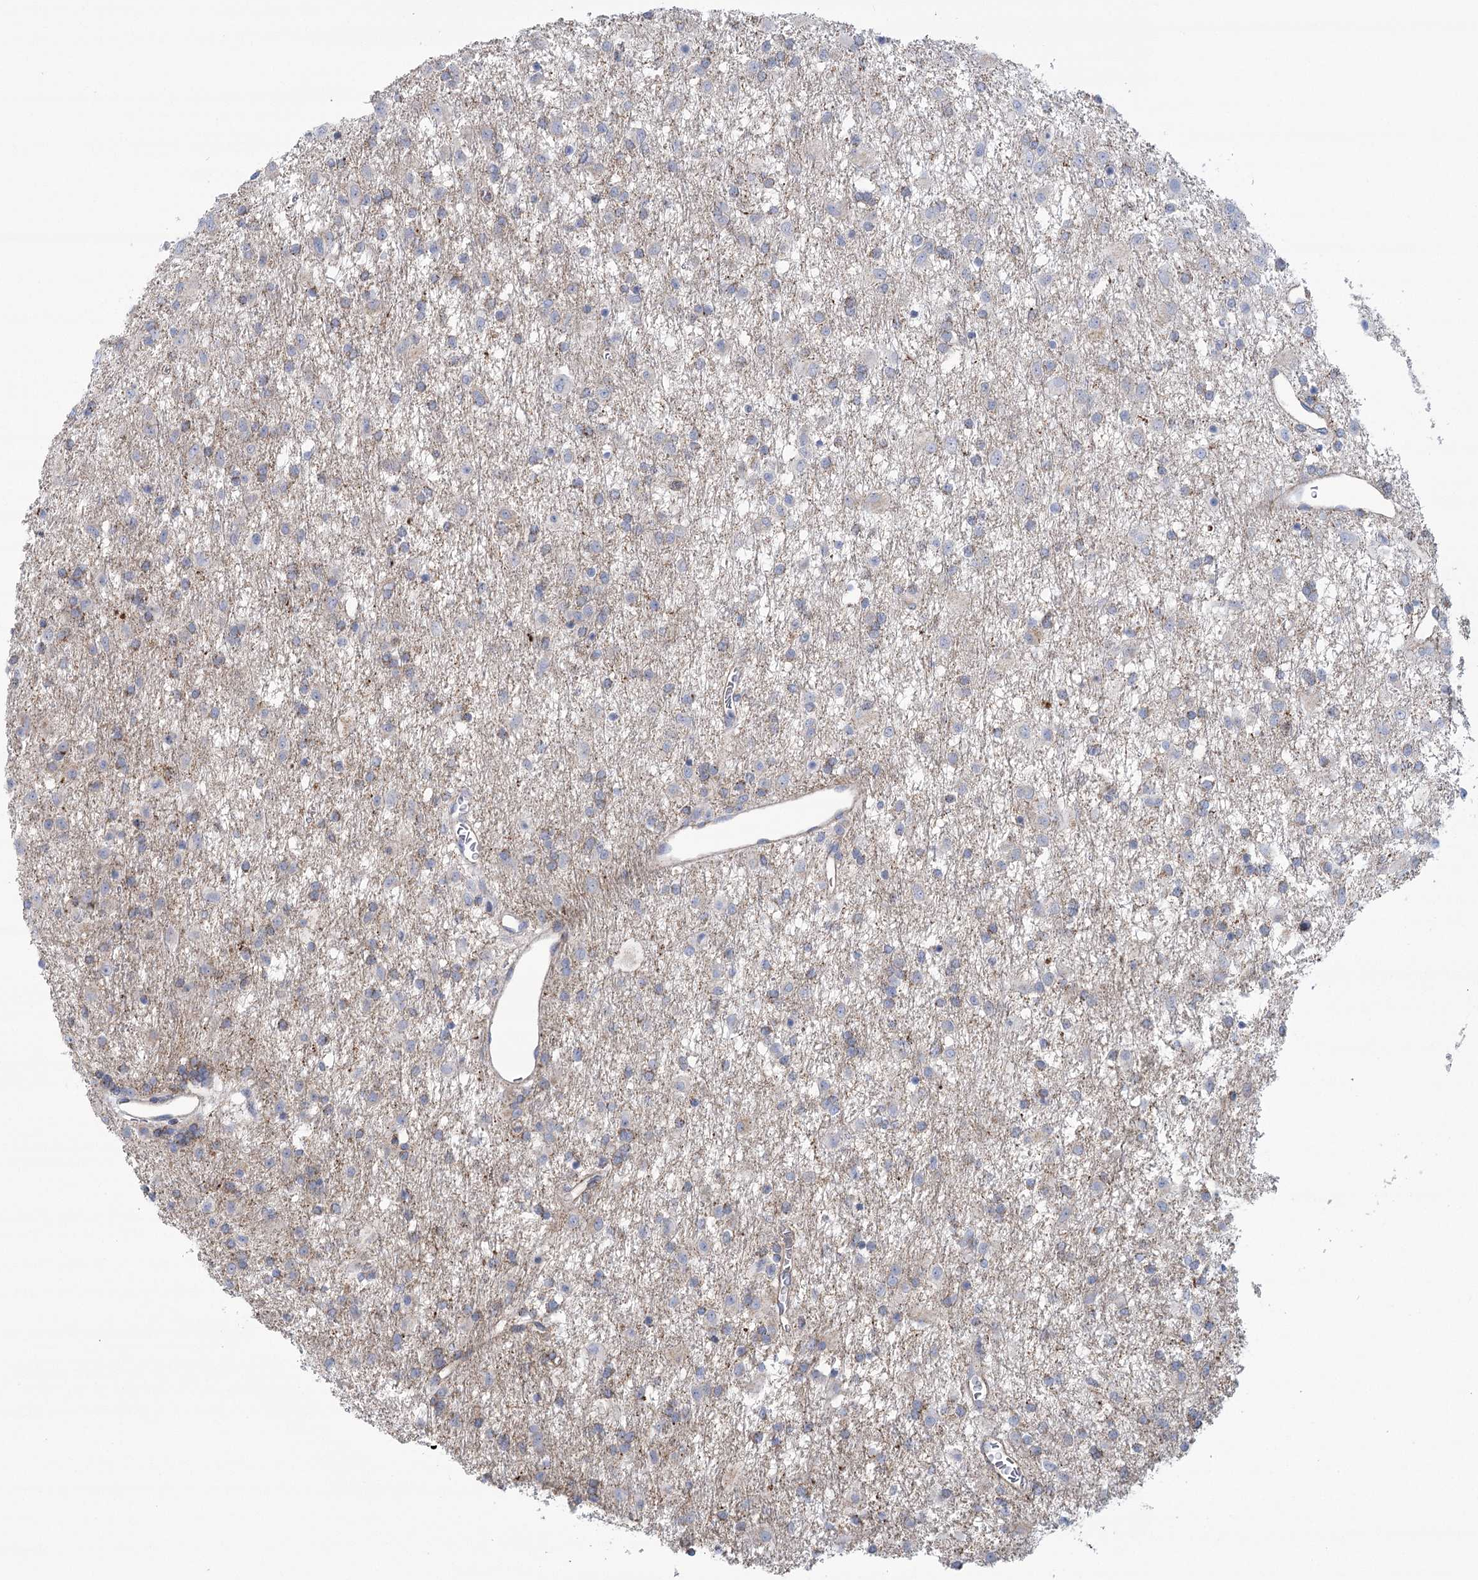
{"staining": {"intensity": "moderate", "quantity": "<25%", "location": "cytoplasmic/membranous"}, "tissue": "glioma", "cell_type": "Tumor cells", "image_type": "cancer", "snomed": [{"axis": "morphology", "description": "Glioma, malignant, Low grade"}, {"axis": "topography", "description": "Brain"}], "caption": "About <25% of tumor cells in low-grade glioma (malignant) show moderate cytoplasmic/membranous protein expression as visualized by brown immunohistochemical staining.", "gene": "SNX7", "patient": {"sex": "male", "age": 65}}